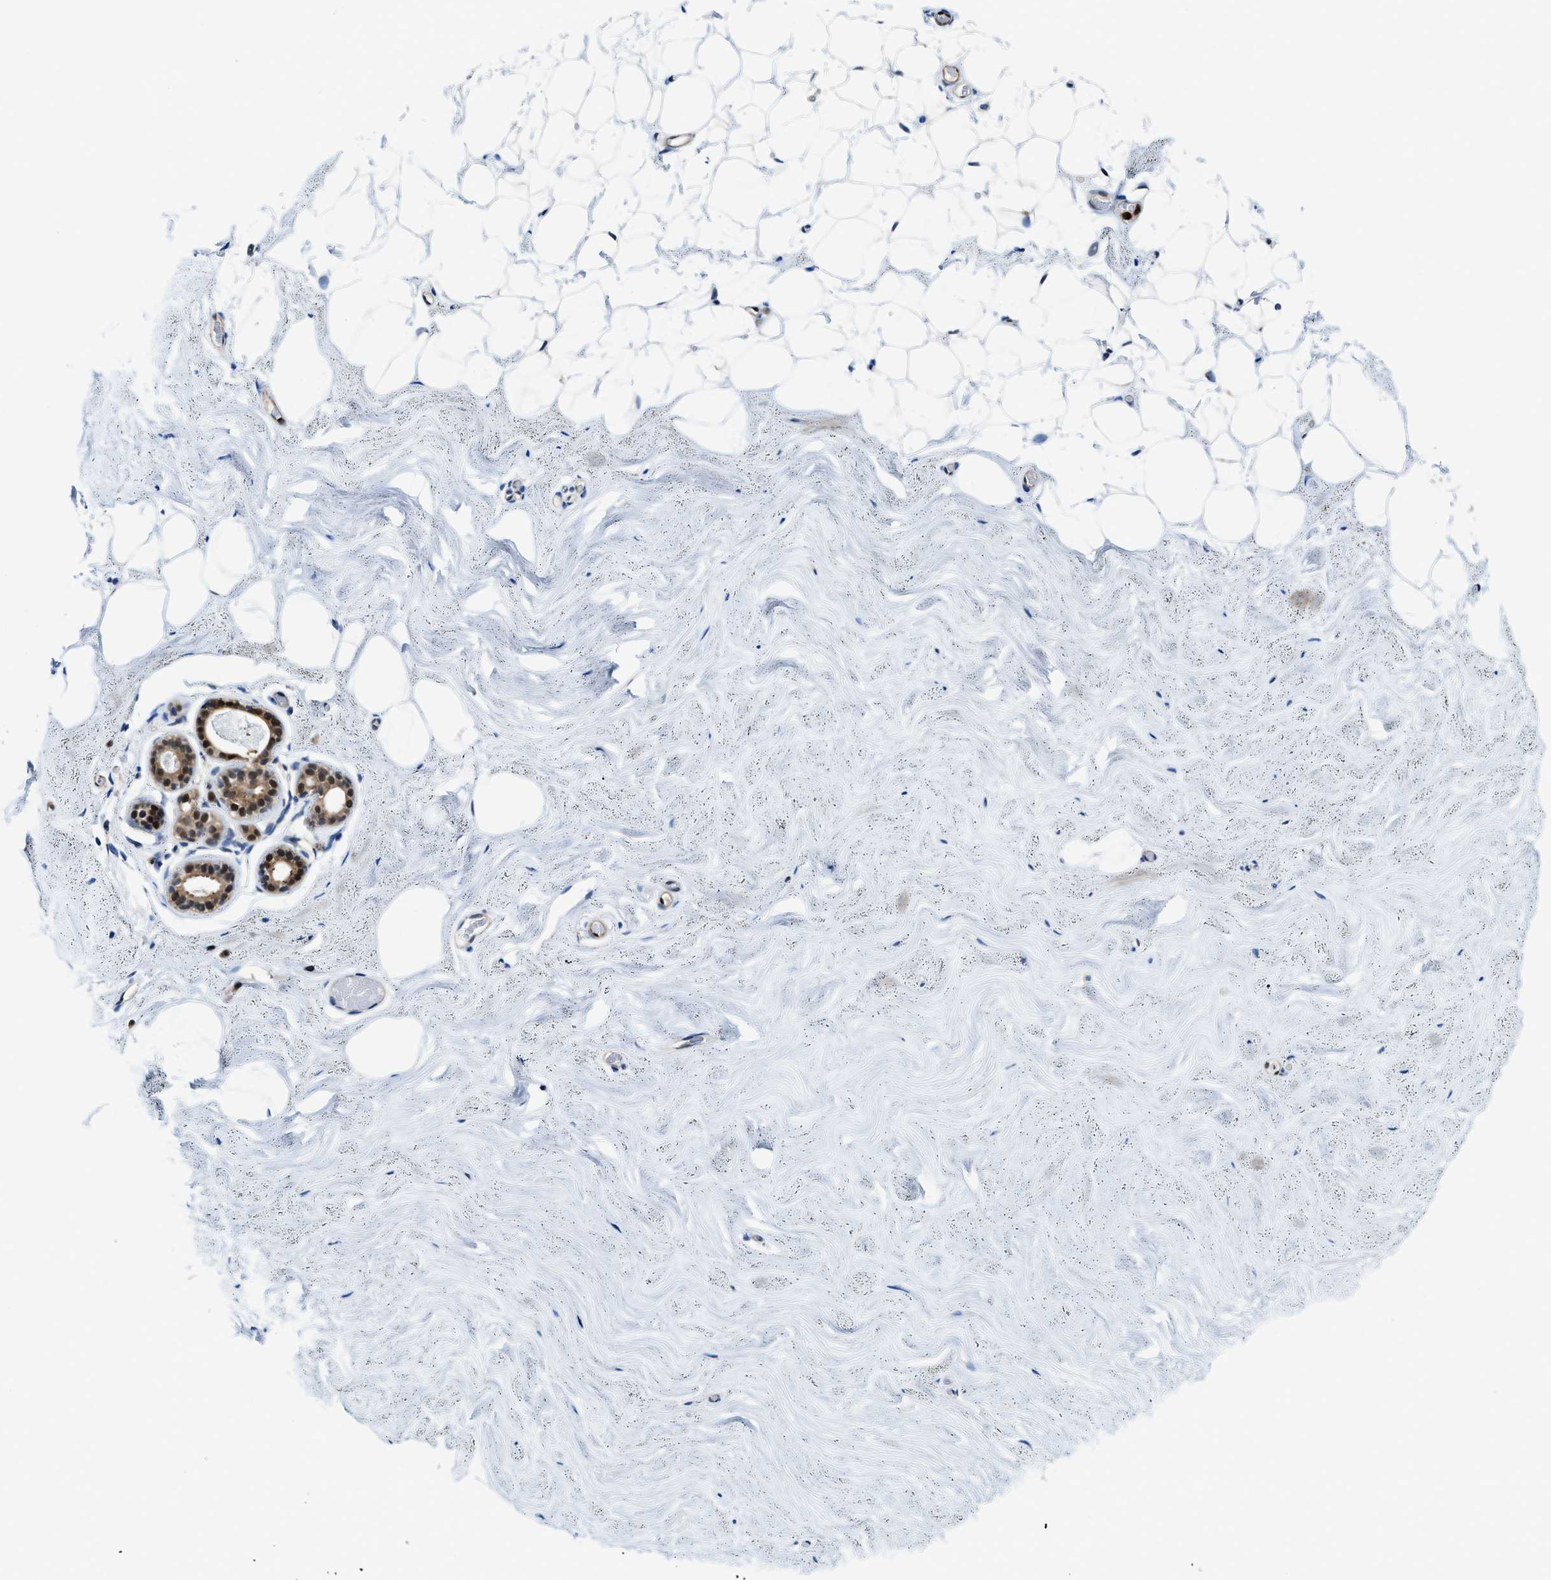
{"staining": {"intensity": "negative", "quantity": "none", "location": "none"}, "tissue": "breast", "cell_type": "Adipocytes", "image_type": "normal", "snomed": [{"axis": "morphology", "description": "Normal tissue, NOS"}, {"axis": "topography", "description": "Breast"}], "caption": "High power microscopy photomicrograph of an IHC histopathology image of unremarkable breast, revealing no significant positivity in adipocytes.", "gene": "LTA4H", "patient": {"sex": "female", "age": 75}}